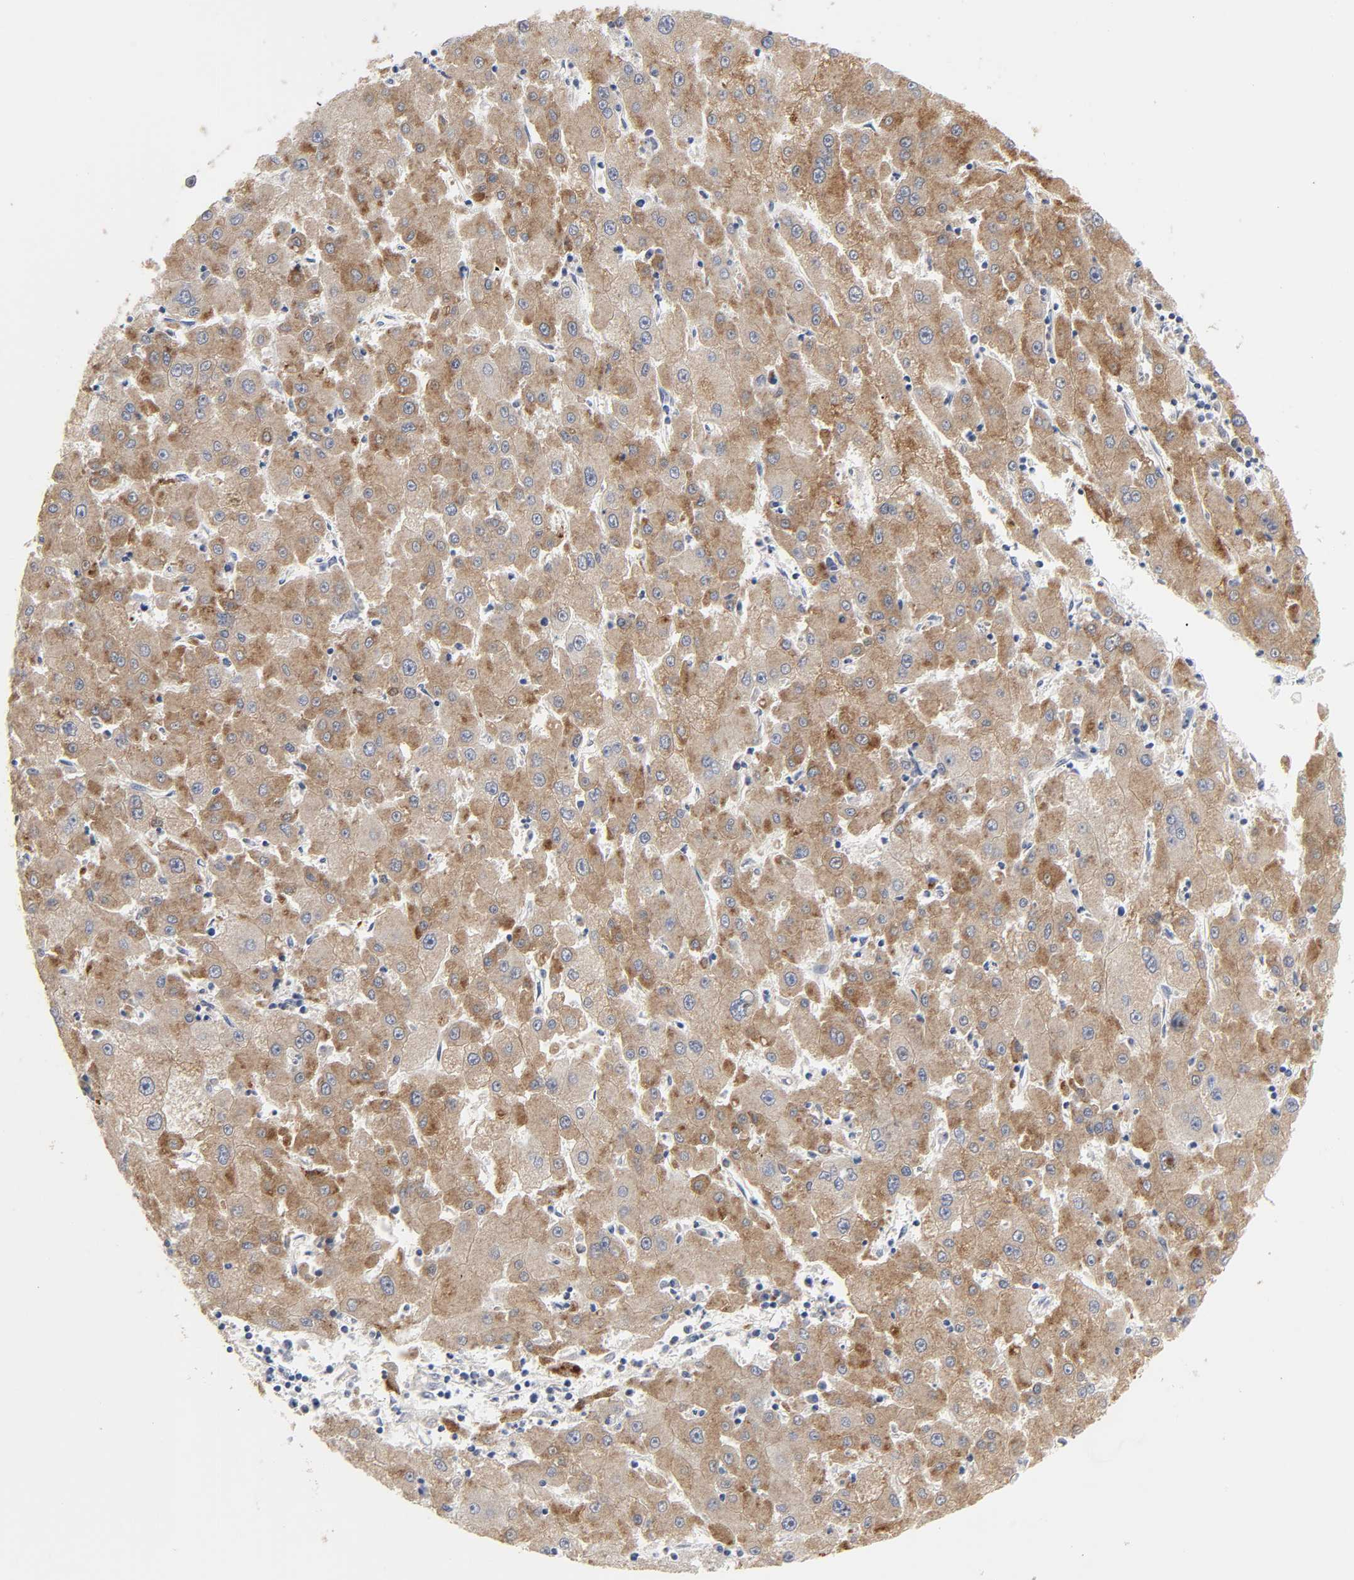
{"staining": {"intensity": "strong", "quantity": ">75%", "location": "cytoplasmic/membranous"}, "tissue": "liver cancer", "cell_type": "Tumor cells", "image_type": "cancer", "snomed": [{"axis": "morphology", "description": "Carcinoma, Hepatocellular, NOS"}, {"axis": "topography", "description": "Liver"}], "caption": "A histopathology image of liver hepatocellular carcinoma stained for a protein demonstrates strong cytoplasmic/membranous brown staining in tumor cells.", "gene": "POR", "patient": {"sex": "male", "age": 72}}